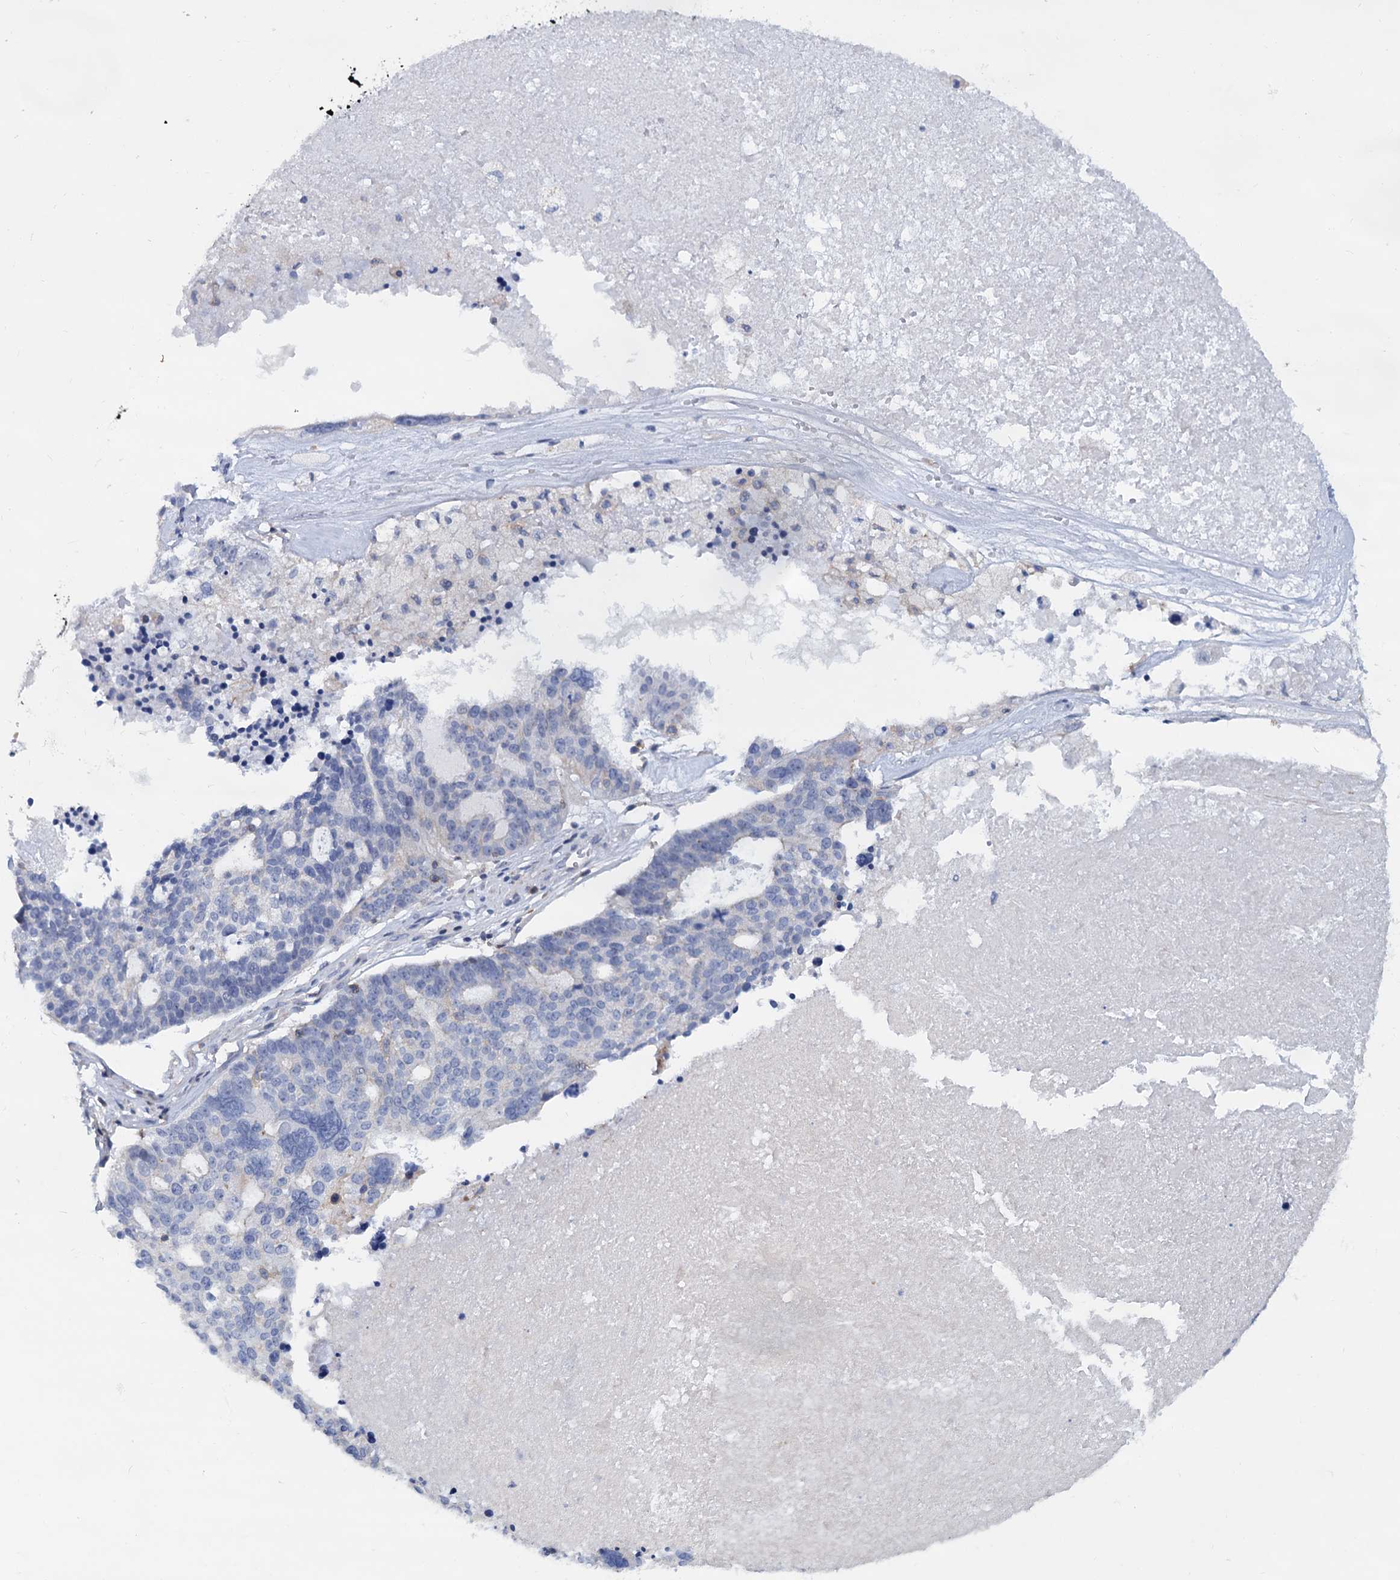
{"staining": {"intensity": "negative", "quantity": "none", "location": "none"}, "tissue": "ovarian cancer", "cell_type": "Tumor cells", "image_type": "cancer", "snomed": [{"axis": "morphology", "description": "Cystadenocarcinoma, serous, NOS"}, {"axis": "topography", "description": "Ovary"}], "caption": "Immunohistochemistry image of ovarian cancer (serous cystadenocarcinoma) stained for a protein (brown), which displays no expression in tumor cells. The staining was performed using DAB (3,3'-diaminobenzidine) to visualize the protein expression in brown, while the nuclei were stained in blue with hematoxylin (Magnification: 20x).", "gene": "LRCH4", "patient": {"sex": "female", "age": 59}}